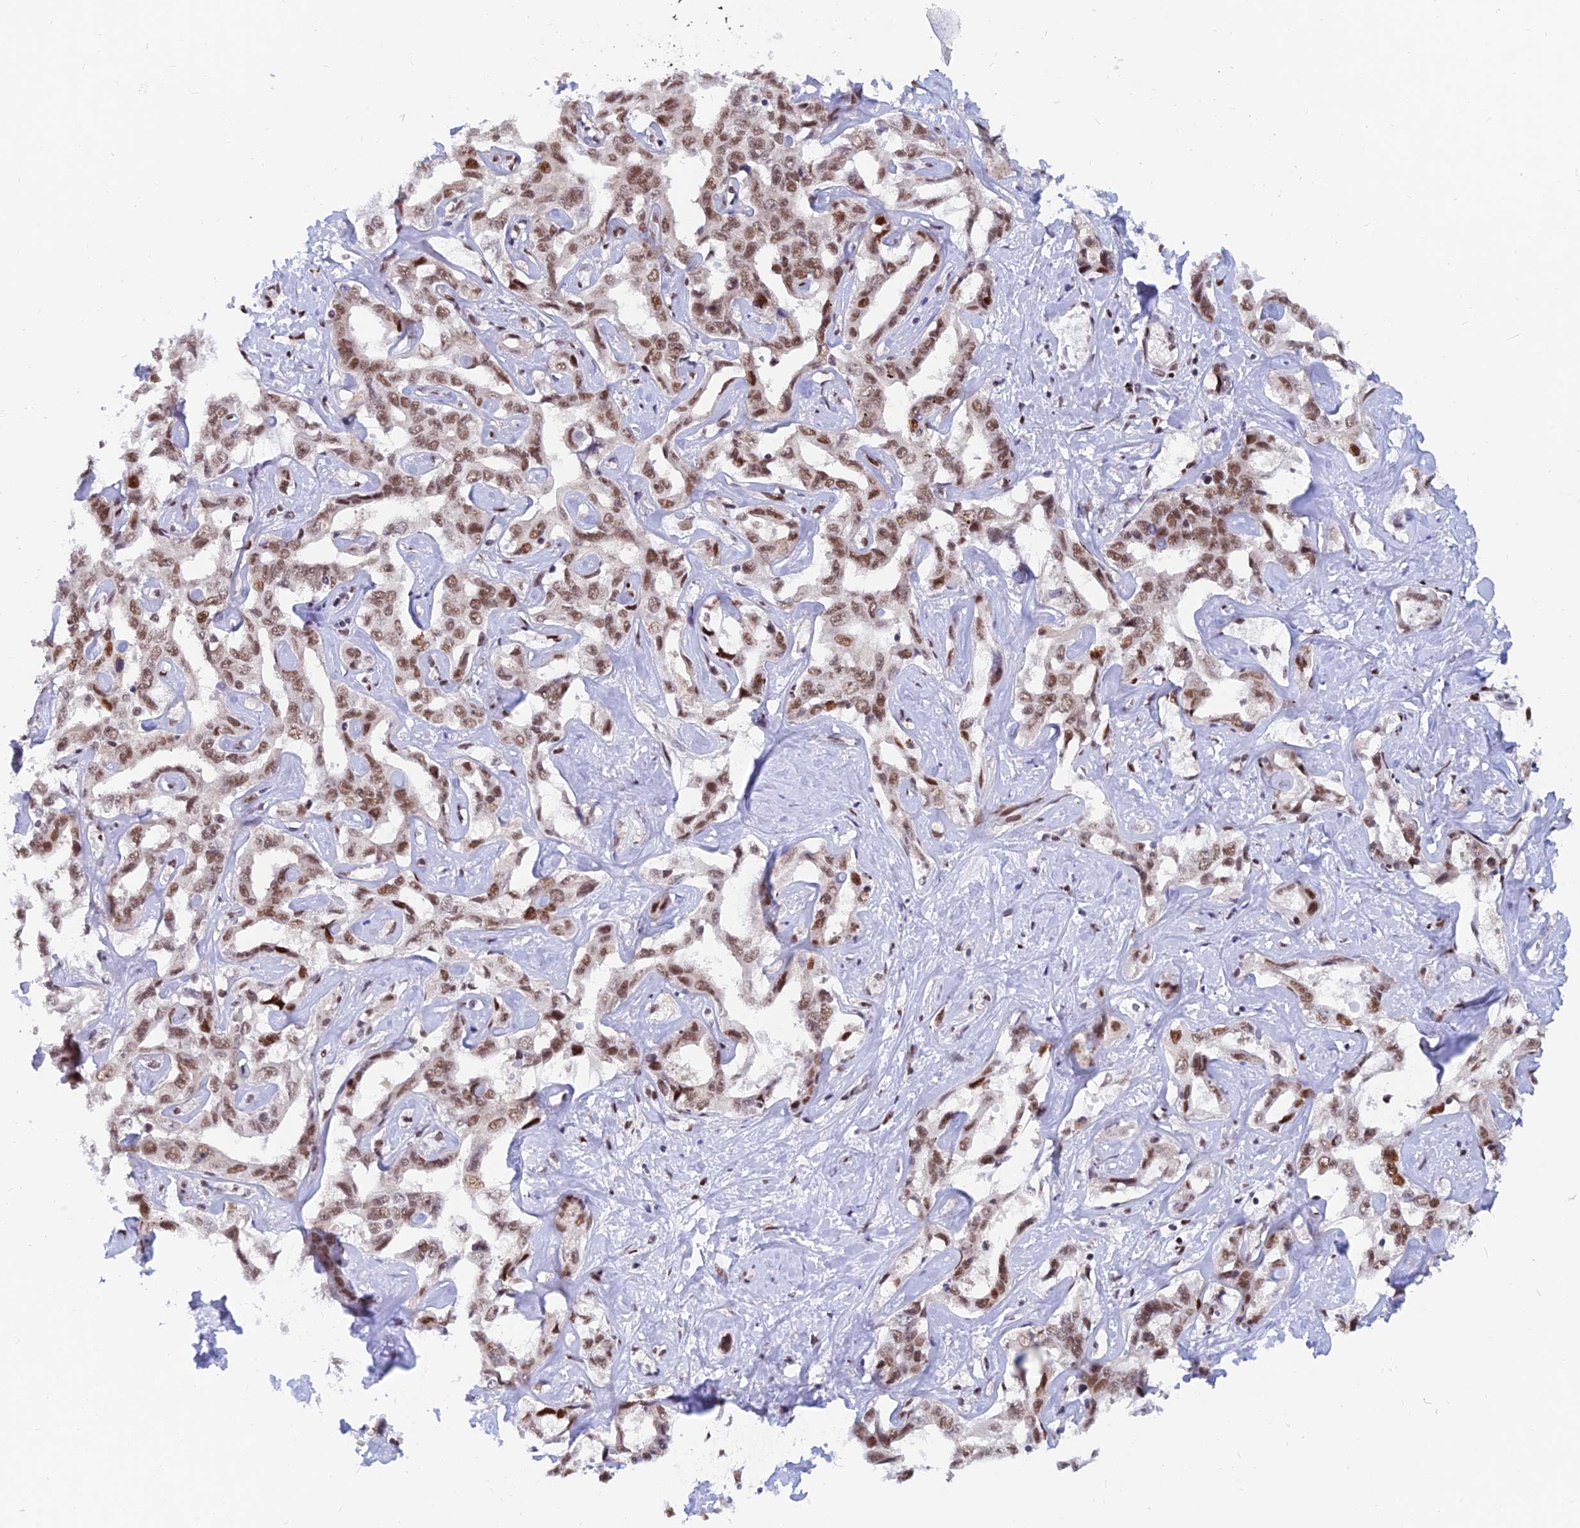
{"staining": {"intensity": "moderate", "quantity": ">75%", "location": "nuclear"}, "tissue": "liver cancer", "cell_type": "Tumor cells", "image_type": "cancer", "snomed": [{"axis": "morphology", "description": "Cholangiocarcinoma"}, {"axis": "topography", "description": "Liver"}], "caption": "Moderate nuclear expression for a protein is seen in approximately >75% of tumor cells of cholangiocarcinoma (liver) using immunohistochemistry (IHC).", "gene": "DPY30", "patient": {"sex": "male", "age": 59}}